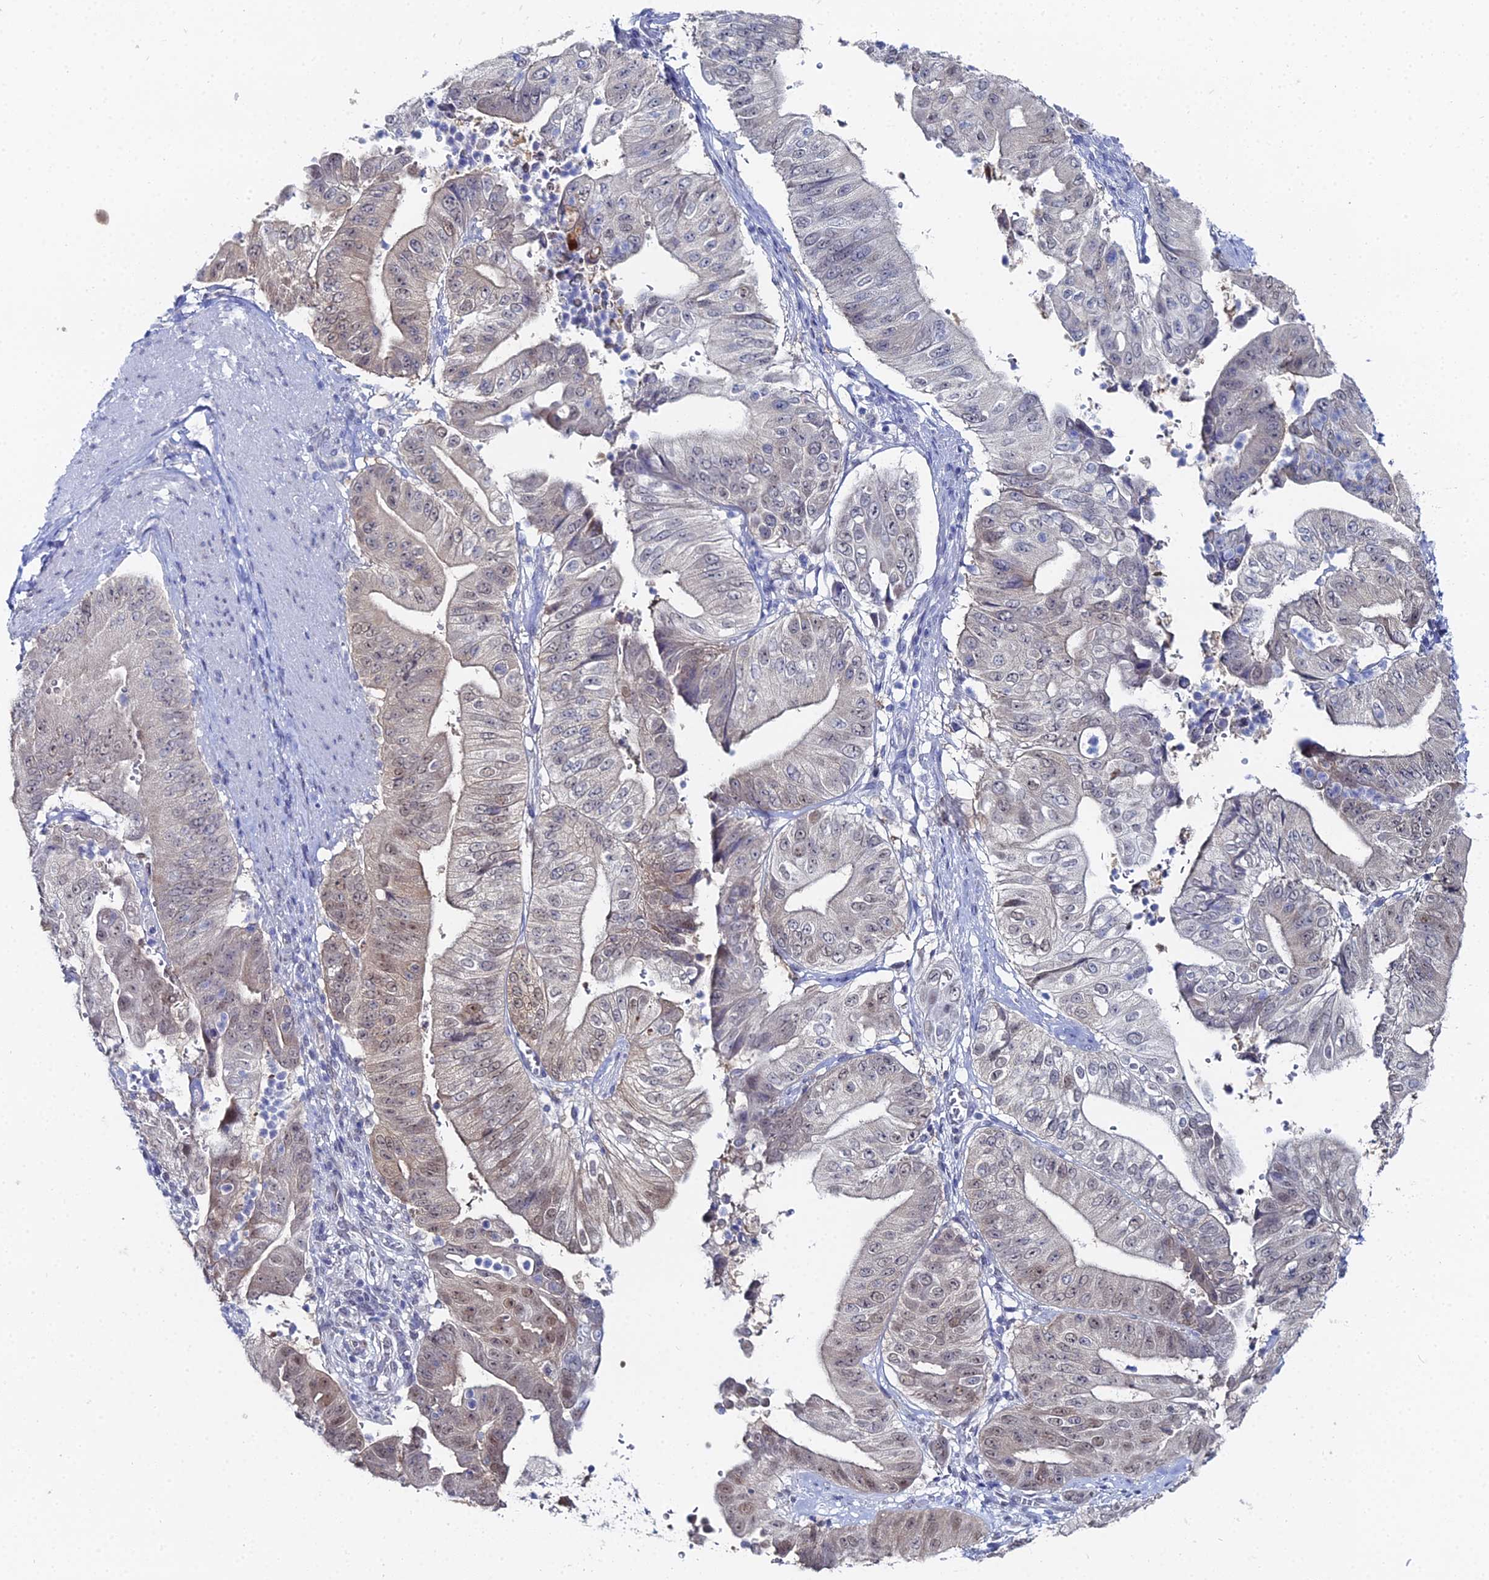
{"staining": {"intensity": "weak", "quantity": "25%-75%", "location": "nuclear"}, "tissue": "pancreatic cancer", "cell_type": "Tumor cells", "image_type": "cancer", "snomed": [{"axis": "morphology", "description": "Adenocarcinoma, NOS"}, {"axis": "topography", "description": "Pancreas"}], "caption": "About 25%-75% of tumor cells in pancreatic cancer (adenocarcinoma) display weak nuclear protein positivity as visualized by brown immunohistochemical staining.", "gene": "THAP4", "patient": {"sex": "female", "age": 77}}